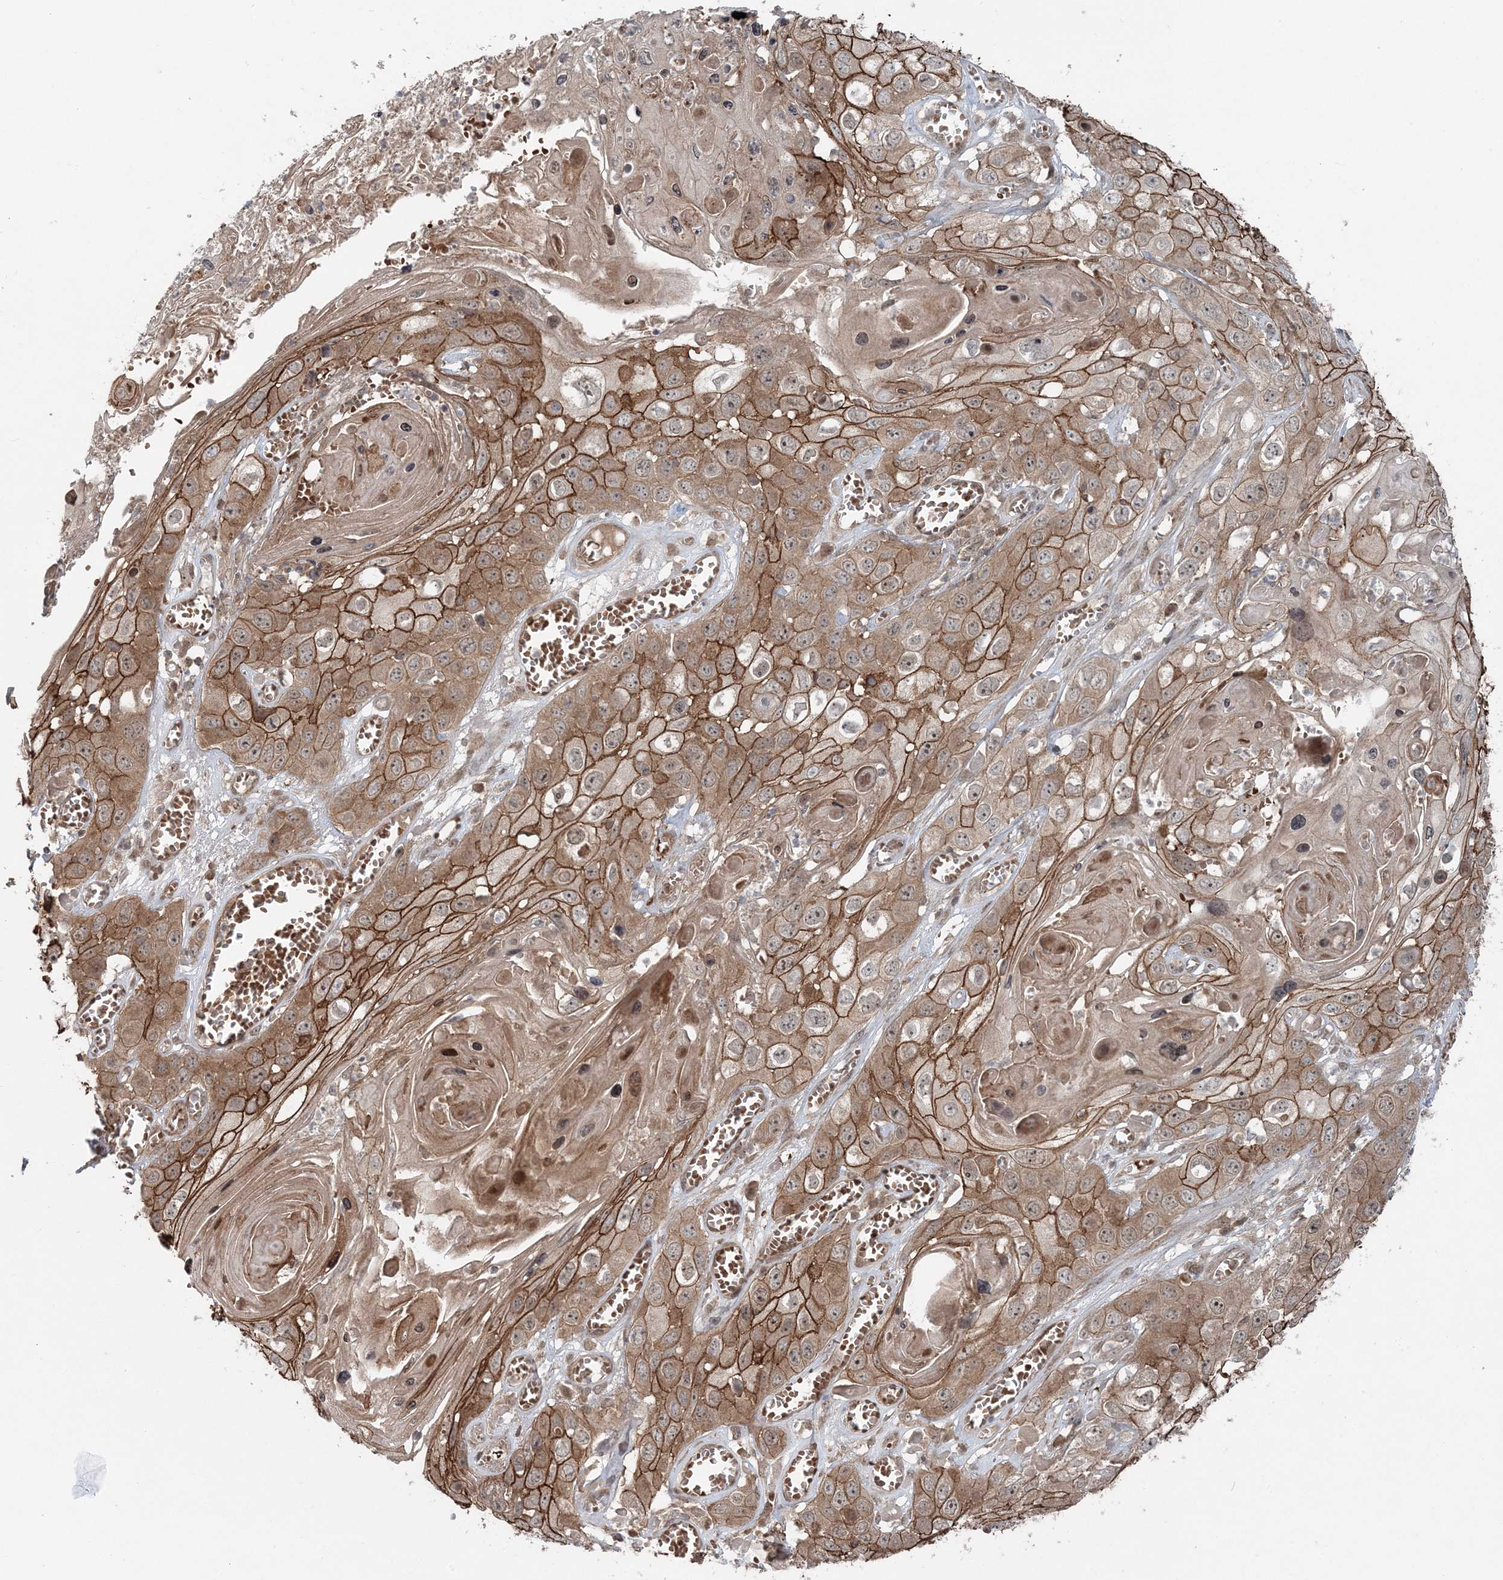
{"staining": {"intensity": "moderate", "quantity": ">75%", "location": "cytoplasmic/membranous"}, "tissue": "skin cancer", "cell_type": "Tumor cells", "image_type": "cancer", "snomed": [{"axis": "morphology", "description": "Squamous cell carcinoma, NOS"}, {"axis": "topography", "description": "Skin"}], "caption": "This is a histology image of immunohistochemistry (IHC) staining of skin cancer, which shows moderate staining in the cytoplasmic/membranous of tumor cells.", "gene": "FBXL17", "patient": {"sex": "male", "age": 55}}